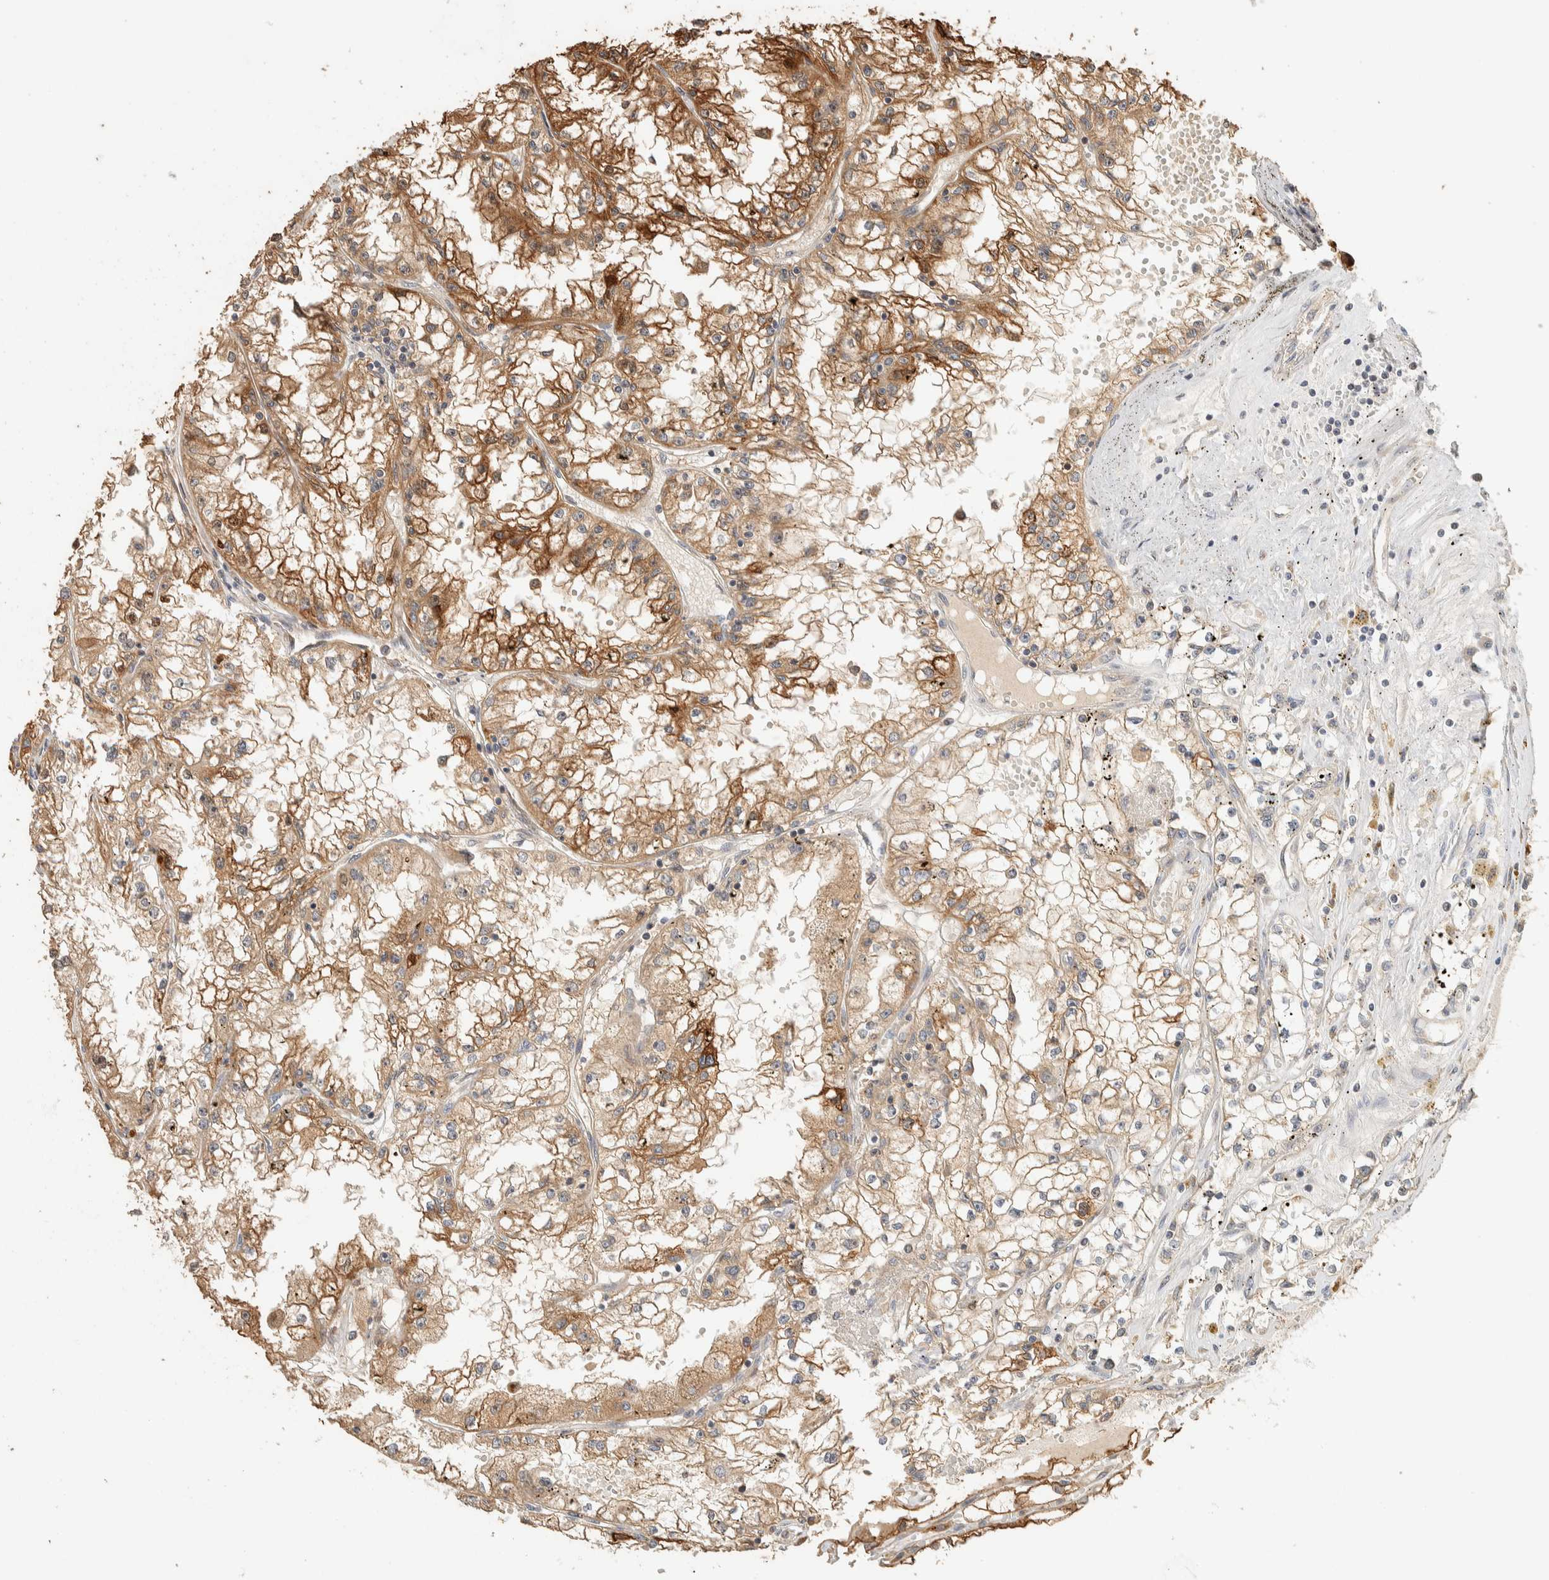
{"staining": {"intensity": "moderate", "quantity": ">75%", "location": "cytoplasmic/membranous"}, "tissue": "renal cancer", "cell_type": "Tumor cells", "image_type": "cancer", "snomed": [{"axis": "morphology", "description": "Adenocarcinoma, NOS"}, {"axis": "topography", "description": "Kidney"}], "caption": "This is a histology image of immunohistochemistry staining of adenocarcinoma (renal), which shows moderate expression in the cytoplasmic/membranous of tumor cells.", "gene": "EXOC7", "patient": {"sex": "male", "age": 56}}